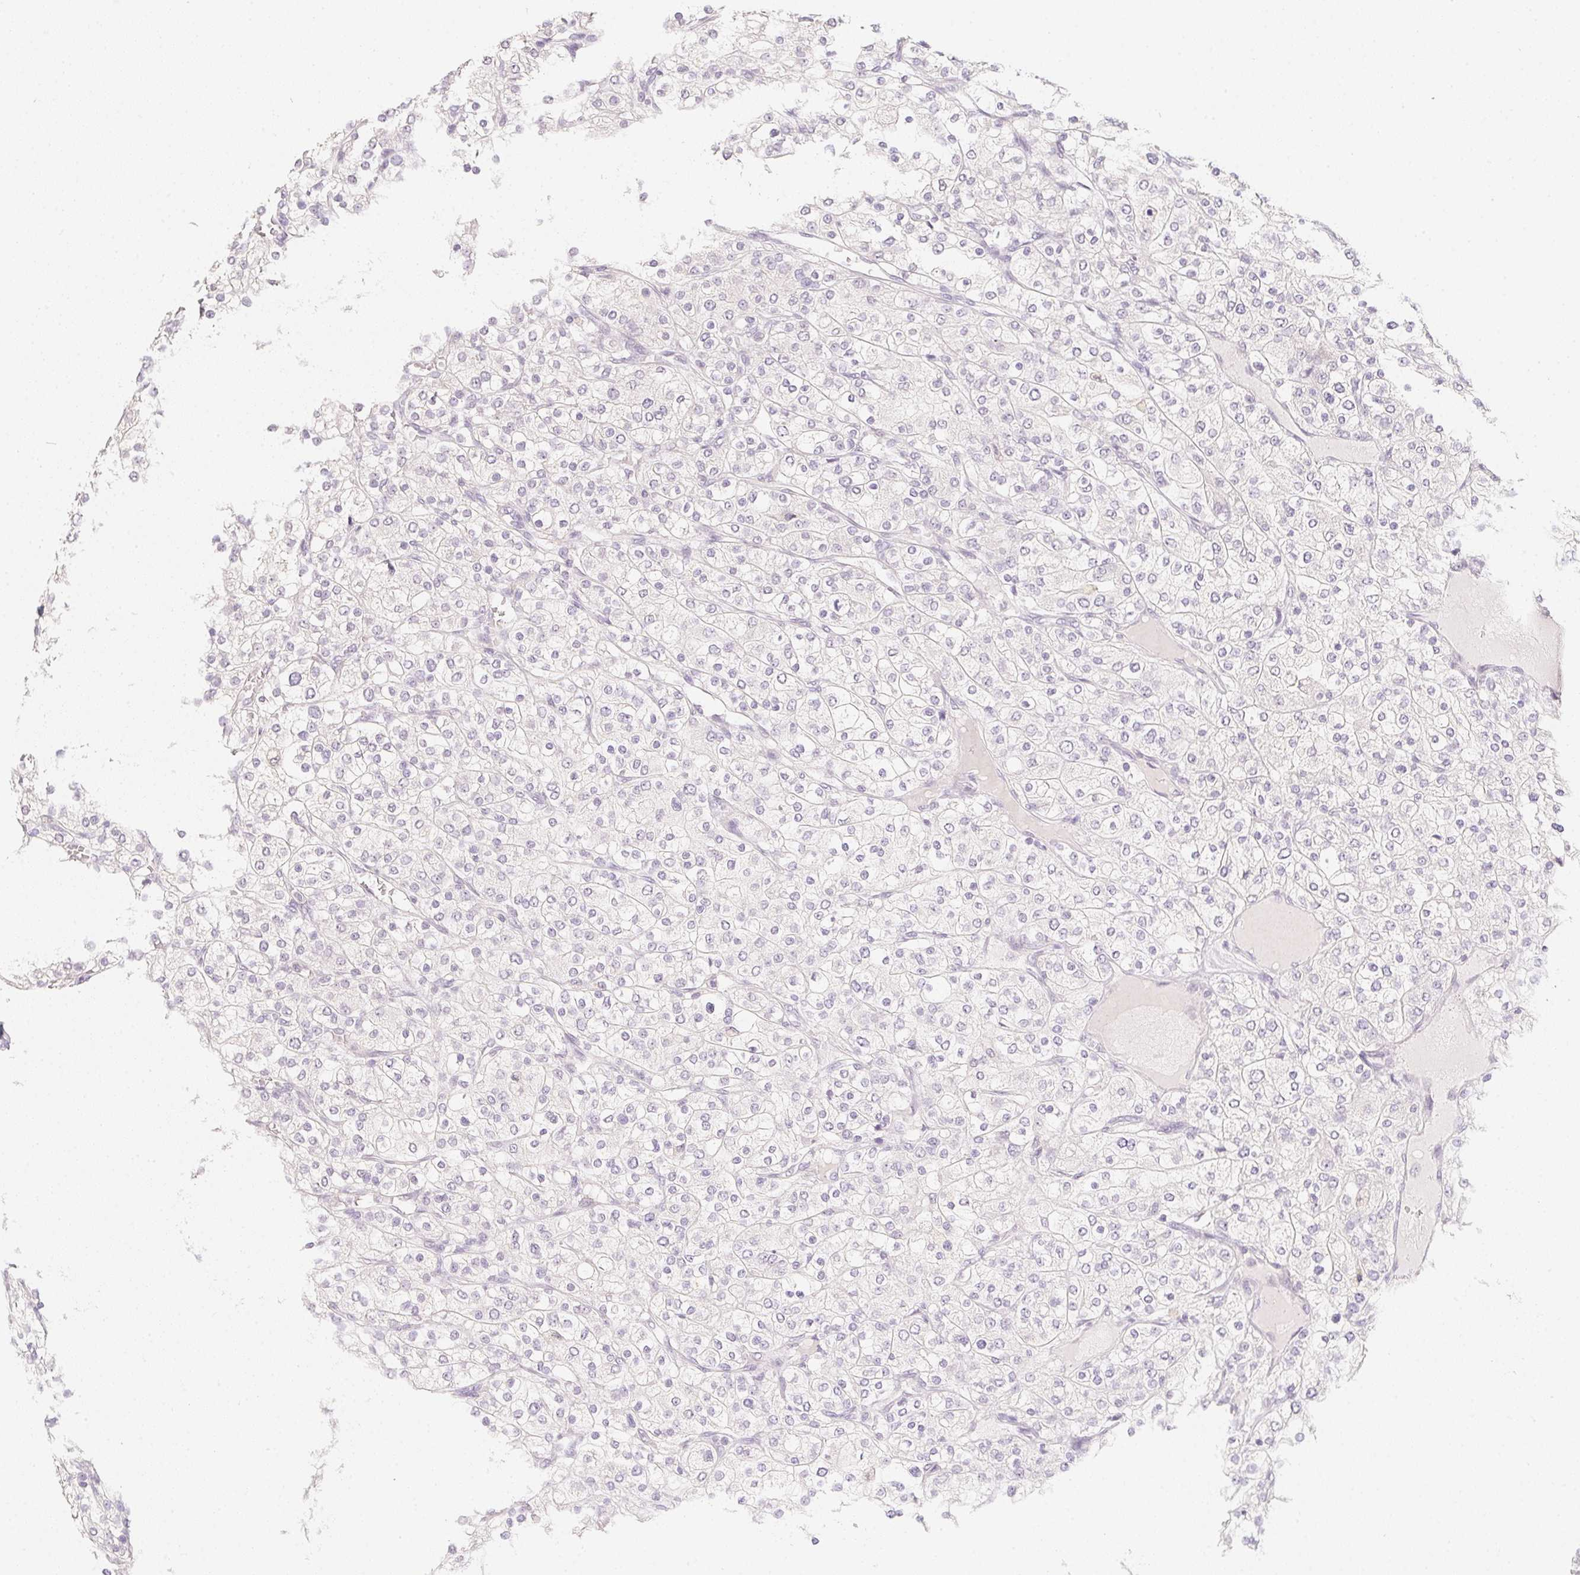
{"staining": {"intensity": "negative", "quantity": "none", "location": "none"}, "tissue": "renal cancer", "cell_type": "Tumor cells", "image_type": "cancer", "snomed": [{"axis": "morphology", "description": "Adenocarcinoma, NOS"}, {"axis": "topography", "description": "Kidney"}], "caption": "Tumor cells show no significant protein staining in renal adenocarcinoma.", "gene": "ZBBX", "patient": {"sex": "male", "age": 80}}